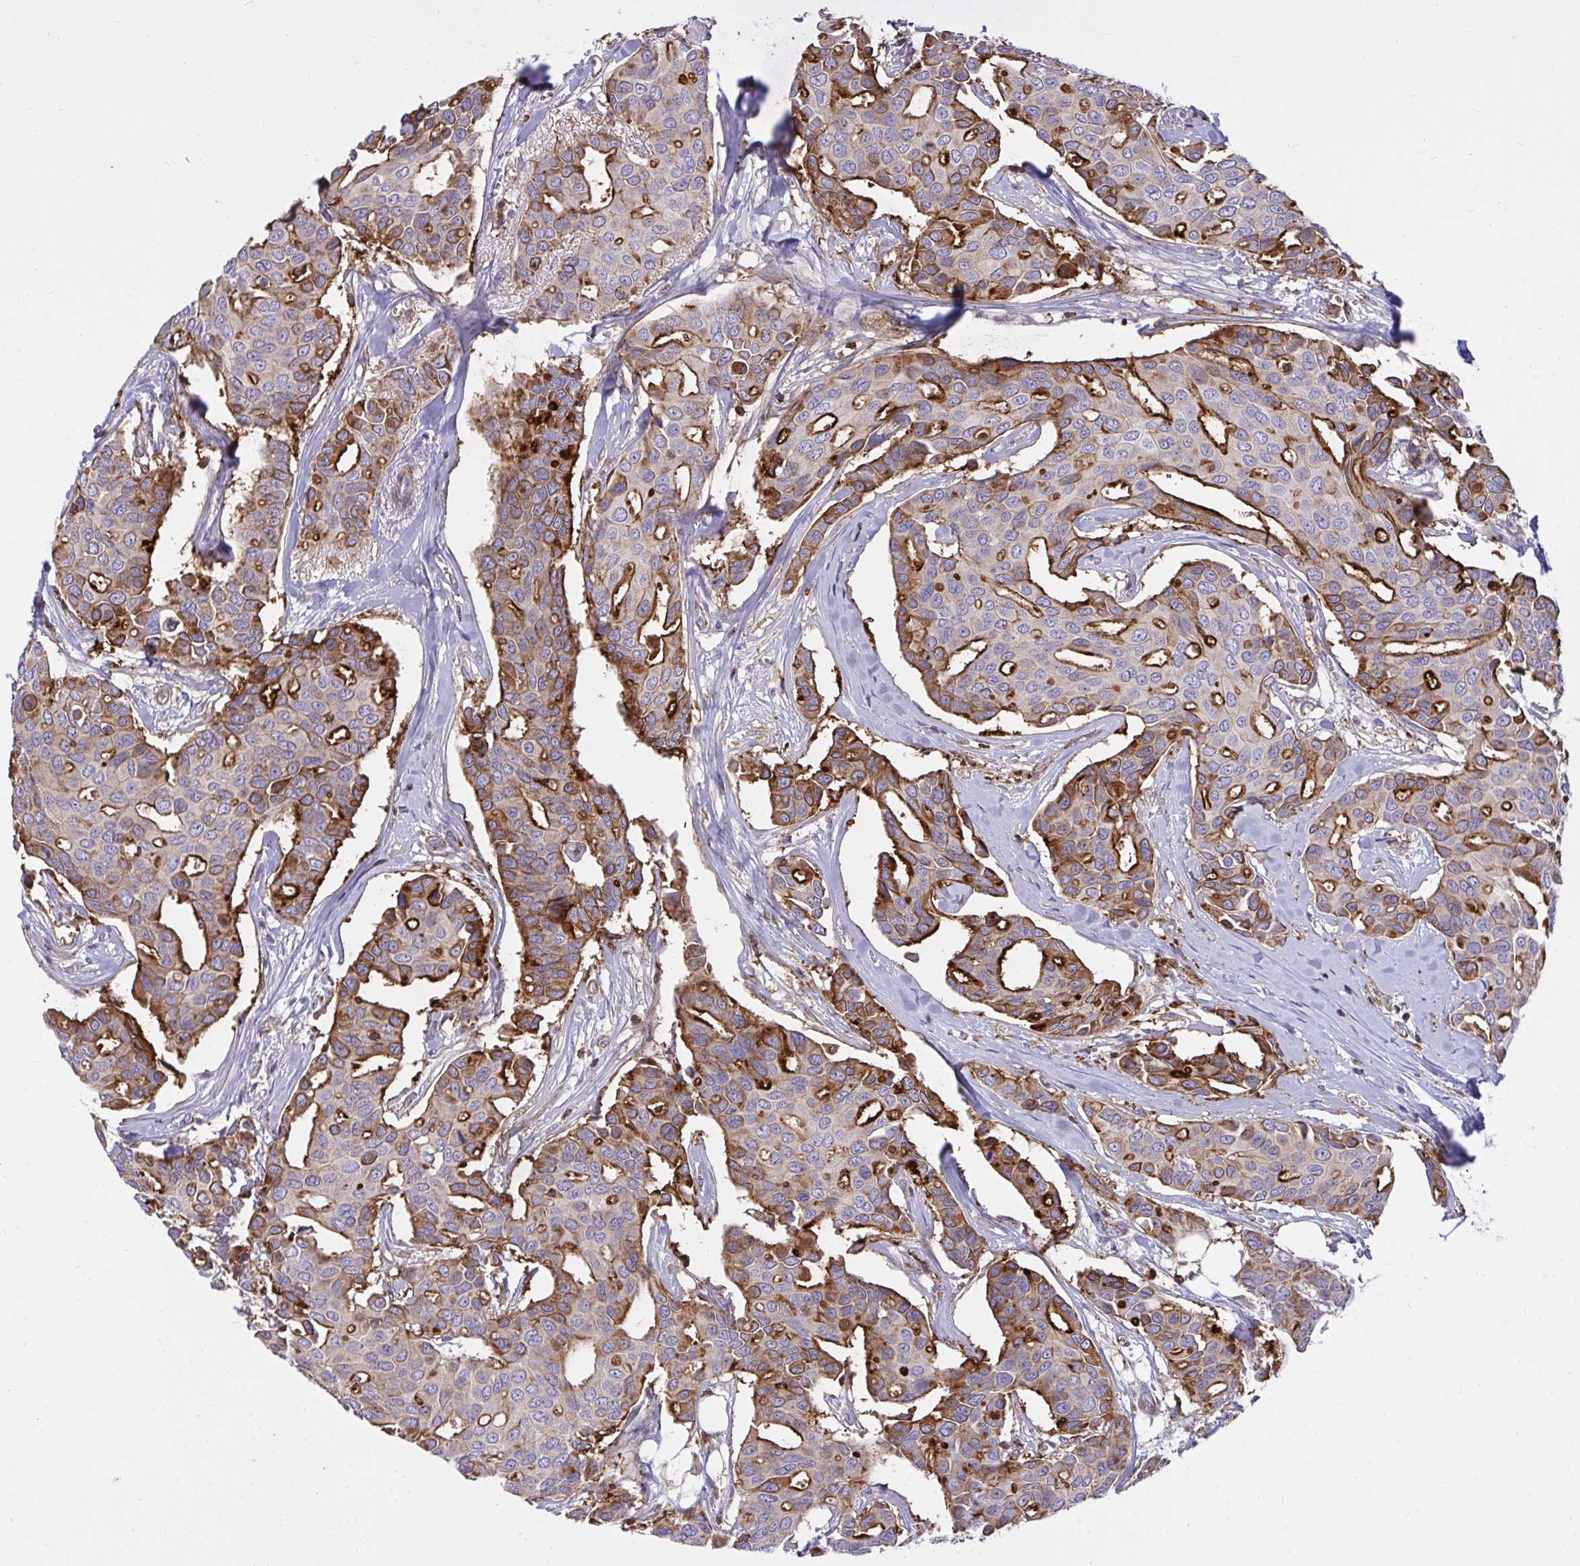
{"staining": {"intensity": "moderate", "quantity": ">75%", "location": "cytoplasmic/membranous"}, "tissue": "breast cancer", "cell_type": "Tumor cells", "image_type": "cancer", "snomed": [{"axis": "morphology", "description": "Duct carcinoma"}, {"axis": "topography", "description": "Breast"}], "caption": "The histopathology image exhibits a brown stain indicating the presence of a protein in the cytoplasmic/membranous of tumor cells in breast cancer (intraductal carcinoma).", "gene": "ERI1", "patient": {"sex": "female", "age": 54}}